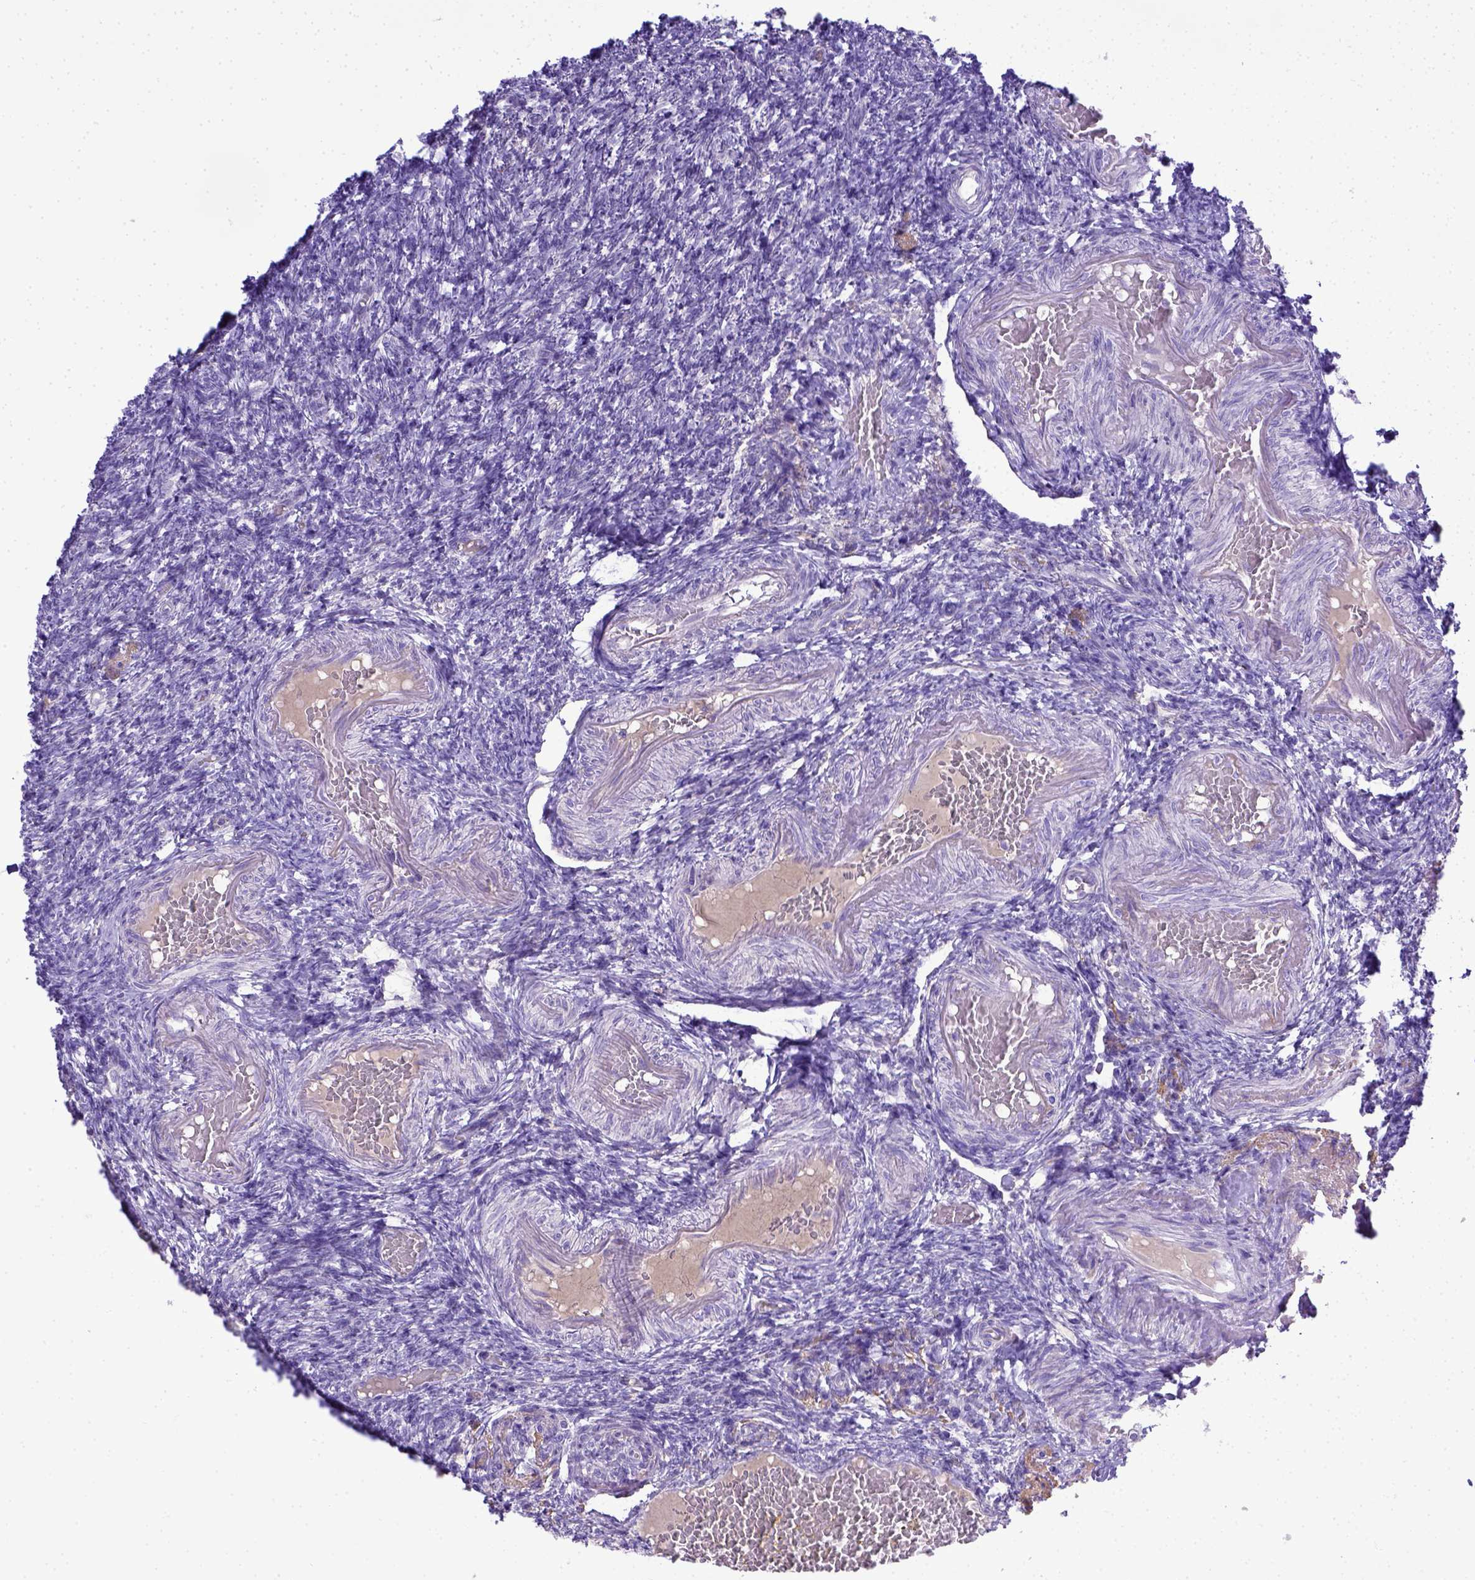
{"staining": {"intensity": "negative", "quantity": "none", "location": "none"}, "tissue": "ovary", "cell_type": "Follicle cells", "image_type": "normal", "snomed": [{"axis": "morphology", "description": "Normal tissue, NOS"}, {"axis": "topography", "description": "Ovary"}], "caption": "Protein analysis of normal ovary demonstrates no significant staining in follicle cells. (IHC, brightfield microscopy, high magnification).", "gene": "BTN1A1", "patient": {"sex": "female", "age": 39}}